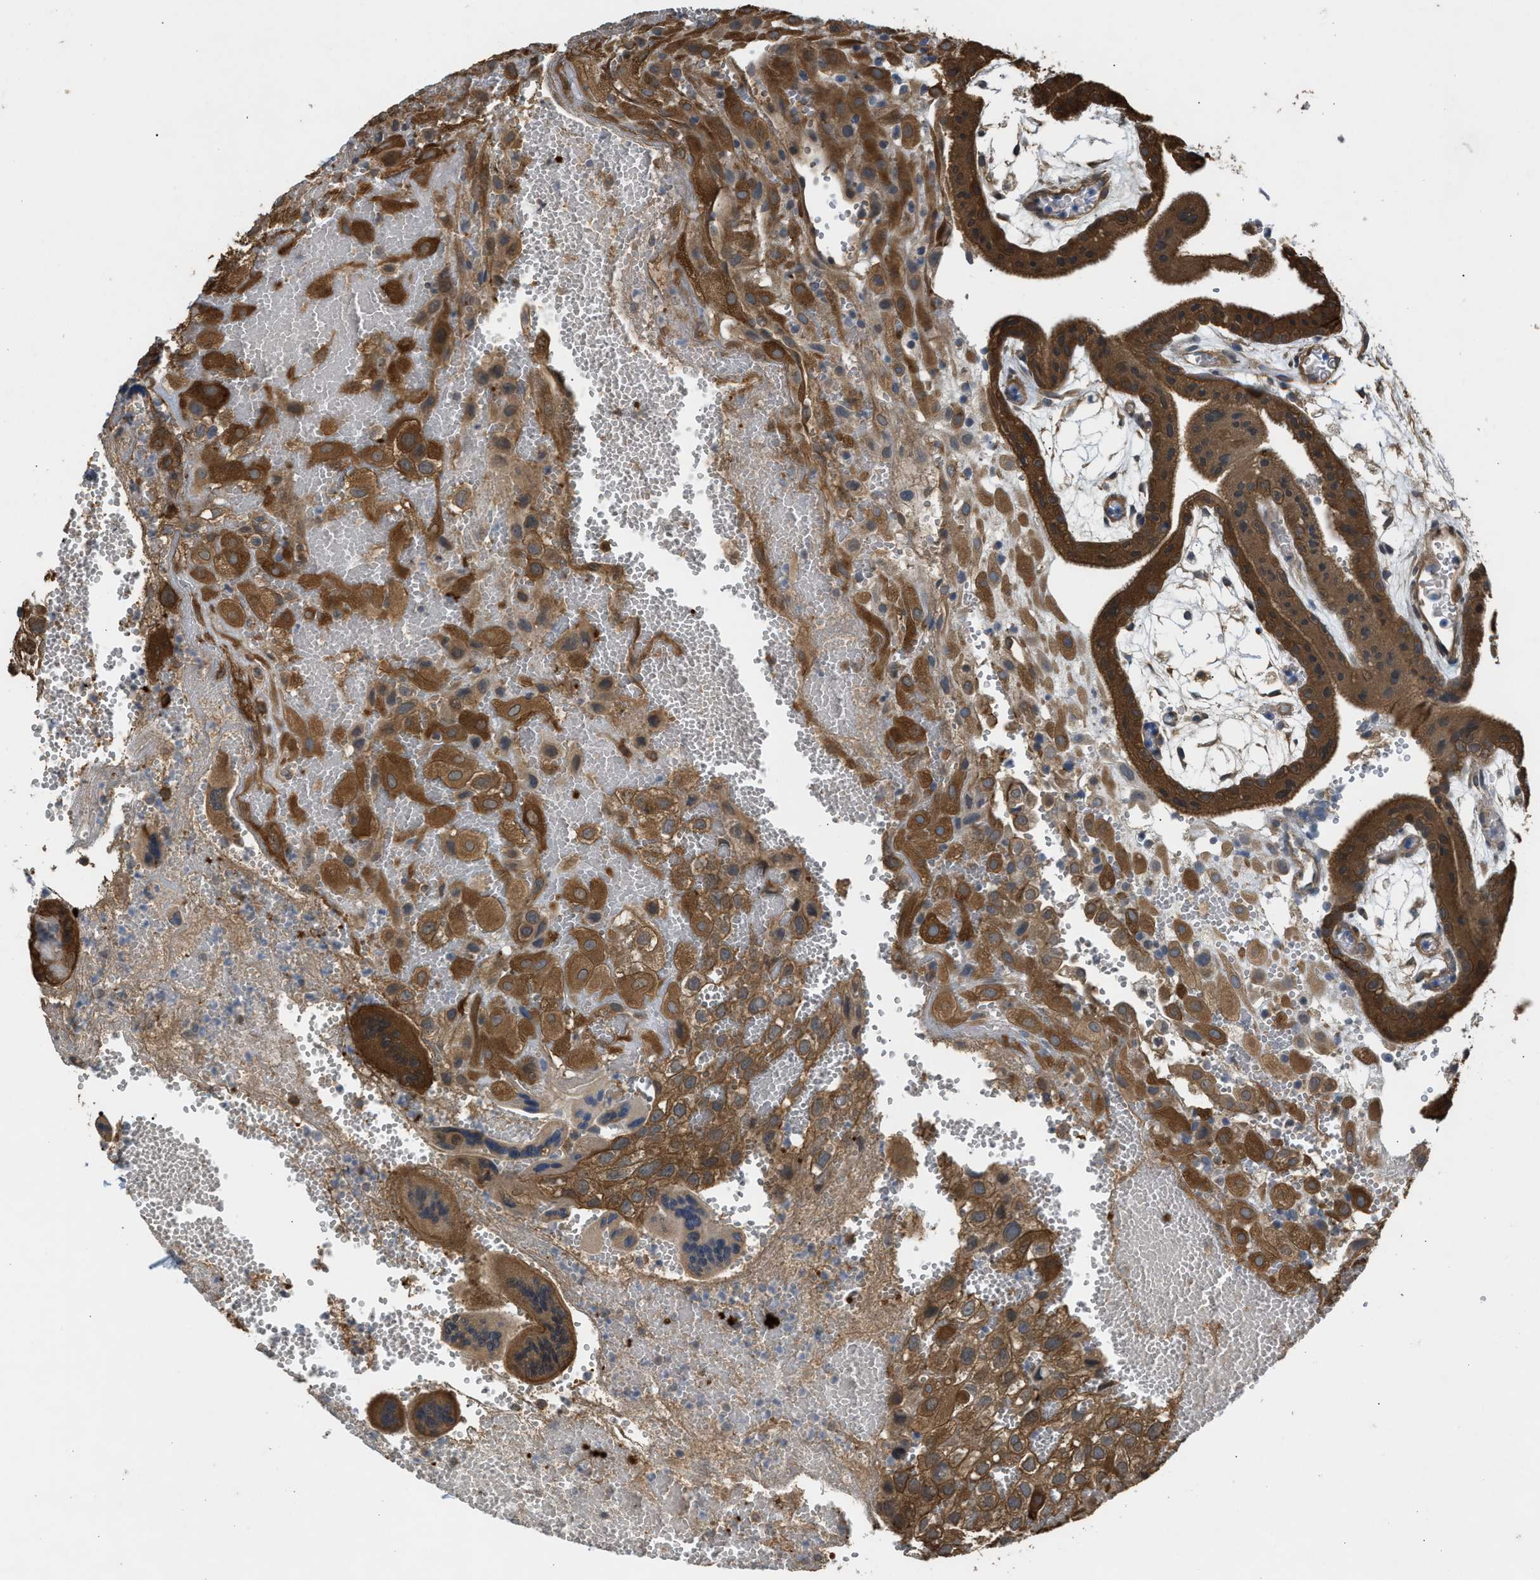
{"staining": {"intensity": "moderate", "quantity": ">75%", "location": "cytoplasmic/membranous"}, "tissue": "placenta", "cell_type": "Decidual cells", "image_type": "normal", "snomed": [{"axis": "morphology", "description": "Normal tissue, NOS"}, {"axis": "topography", "description": "Placenta"}], "caption": "Immunohistochemical staining of unremarkable placenta displays moderate cytoplasmic/membranous protein expression in about >75% of decidual cells. The staining is performed using DAB (3,3'-diaminobenzidine) brown chromogen to label protein expression. The nuclei are counter-stained blue using hematoxylin.", "gene": "BAG3", "patient": {"sex": "female", "age": 18}}